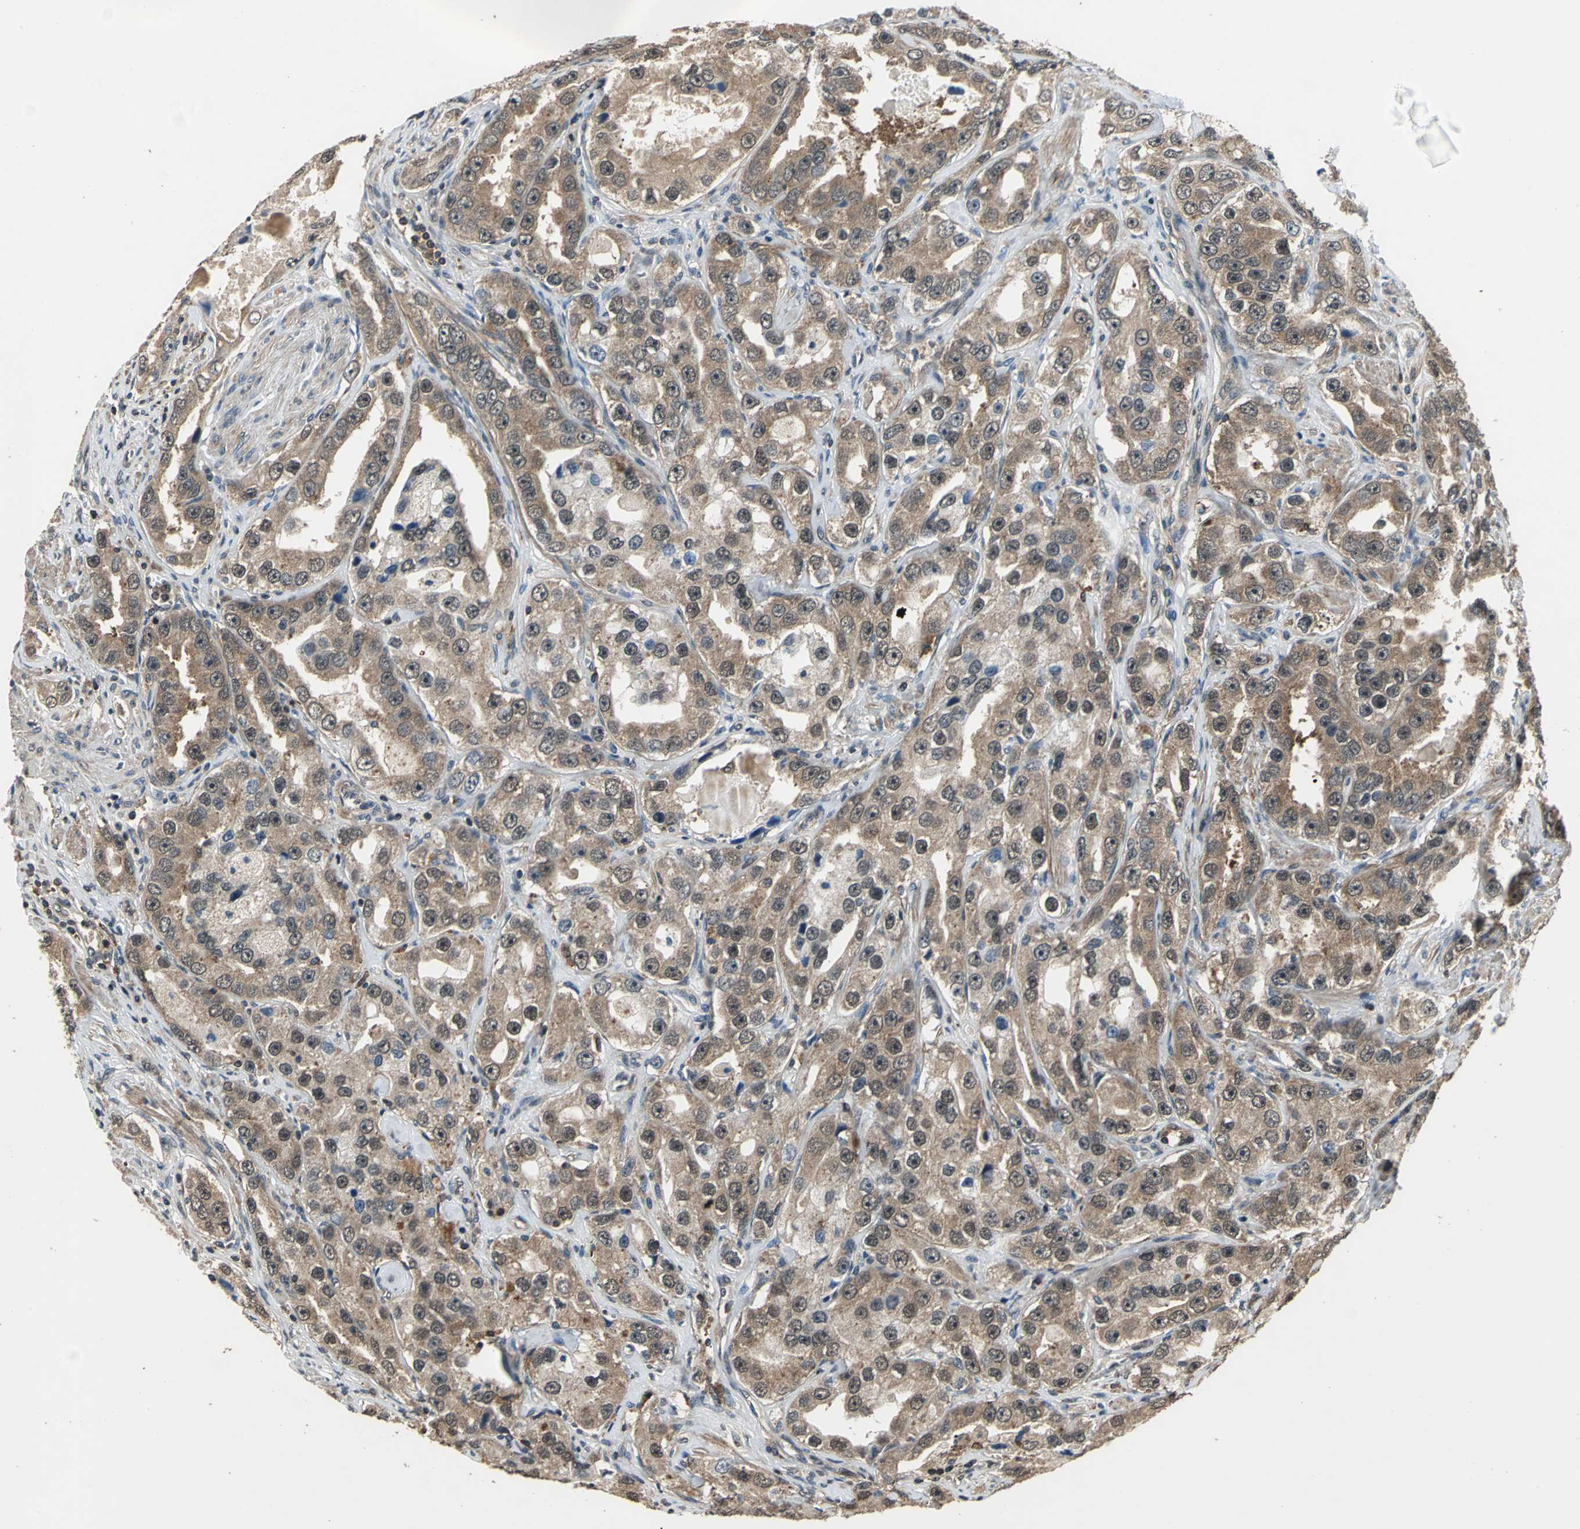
{"staining": {"intensity": "moderate", "quantity": ">75%", "location": "cytoplasmic/membranous"}, "tissue": "prostate cancer", "cell_type": "Tumor cells", "image_type": "cancer", "snomed": [{"axis": "morphology", "description": "Adenocarcinoma, High grade"}, {"axis": "topography", "description": "Prostate"}], "caption": "Tumor cells exhibit medium levels of moderate cytoplasmic/membranous positivity in about >75% of cells in human adenocarcinoma (high-grade) (prostate). (DAB (3,3'-diaminobenzidine) IHC with brightfield microscopy, high magnification).", "gene": "EIF2B2", "patient": {"sex": "male", "age": 63}}